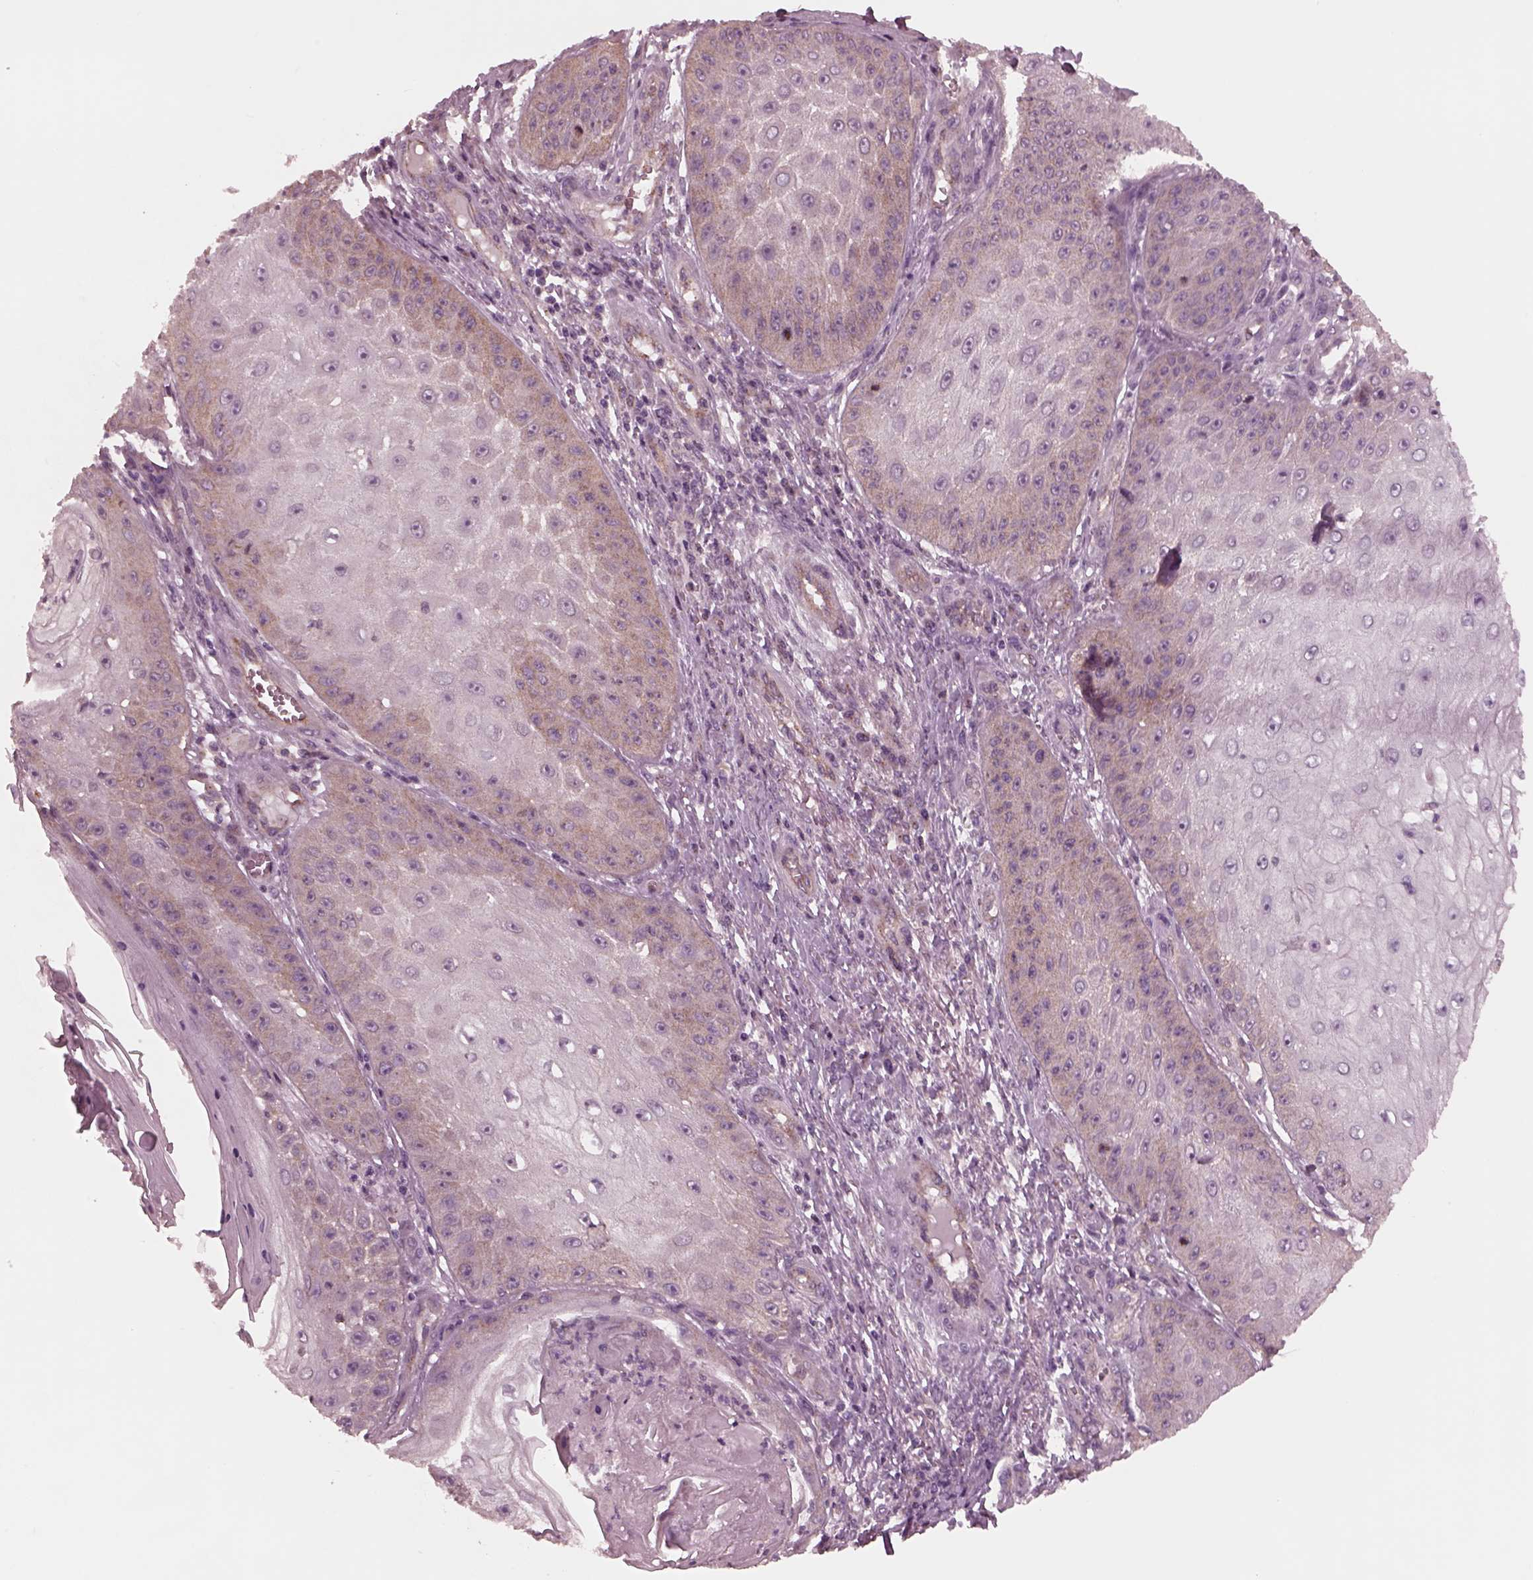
{"staining": {"intensity": "moderate", "quantity": "<25%", "location": "cytoplasmic/membranous"}, "tissue": "skin cancer", "cell_type": "Tumor cells", "image_type": "cancer", "snomed": [{"axis": "morphology", "description": "Squamous cell carcinoma, NOS"}, {"axis": "topography", "description": "Skin"}], "caption": "Protein staining of skin cancer (squamous cell carcinoma) tissue displays moderate cytoplasmic/membranous staining in approximately <25% of tumor cells. (DAB (3,3'-diaminobenzidine) IHC, brown staining for protein, blue staining for nuclei).", "gene": "TUBG1", "patient": {"sex": "male", "age": 70}}